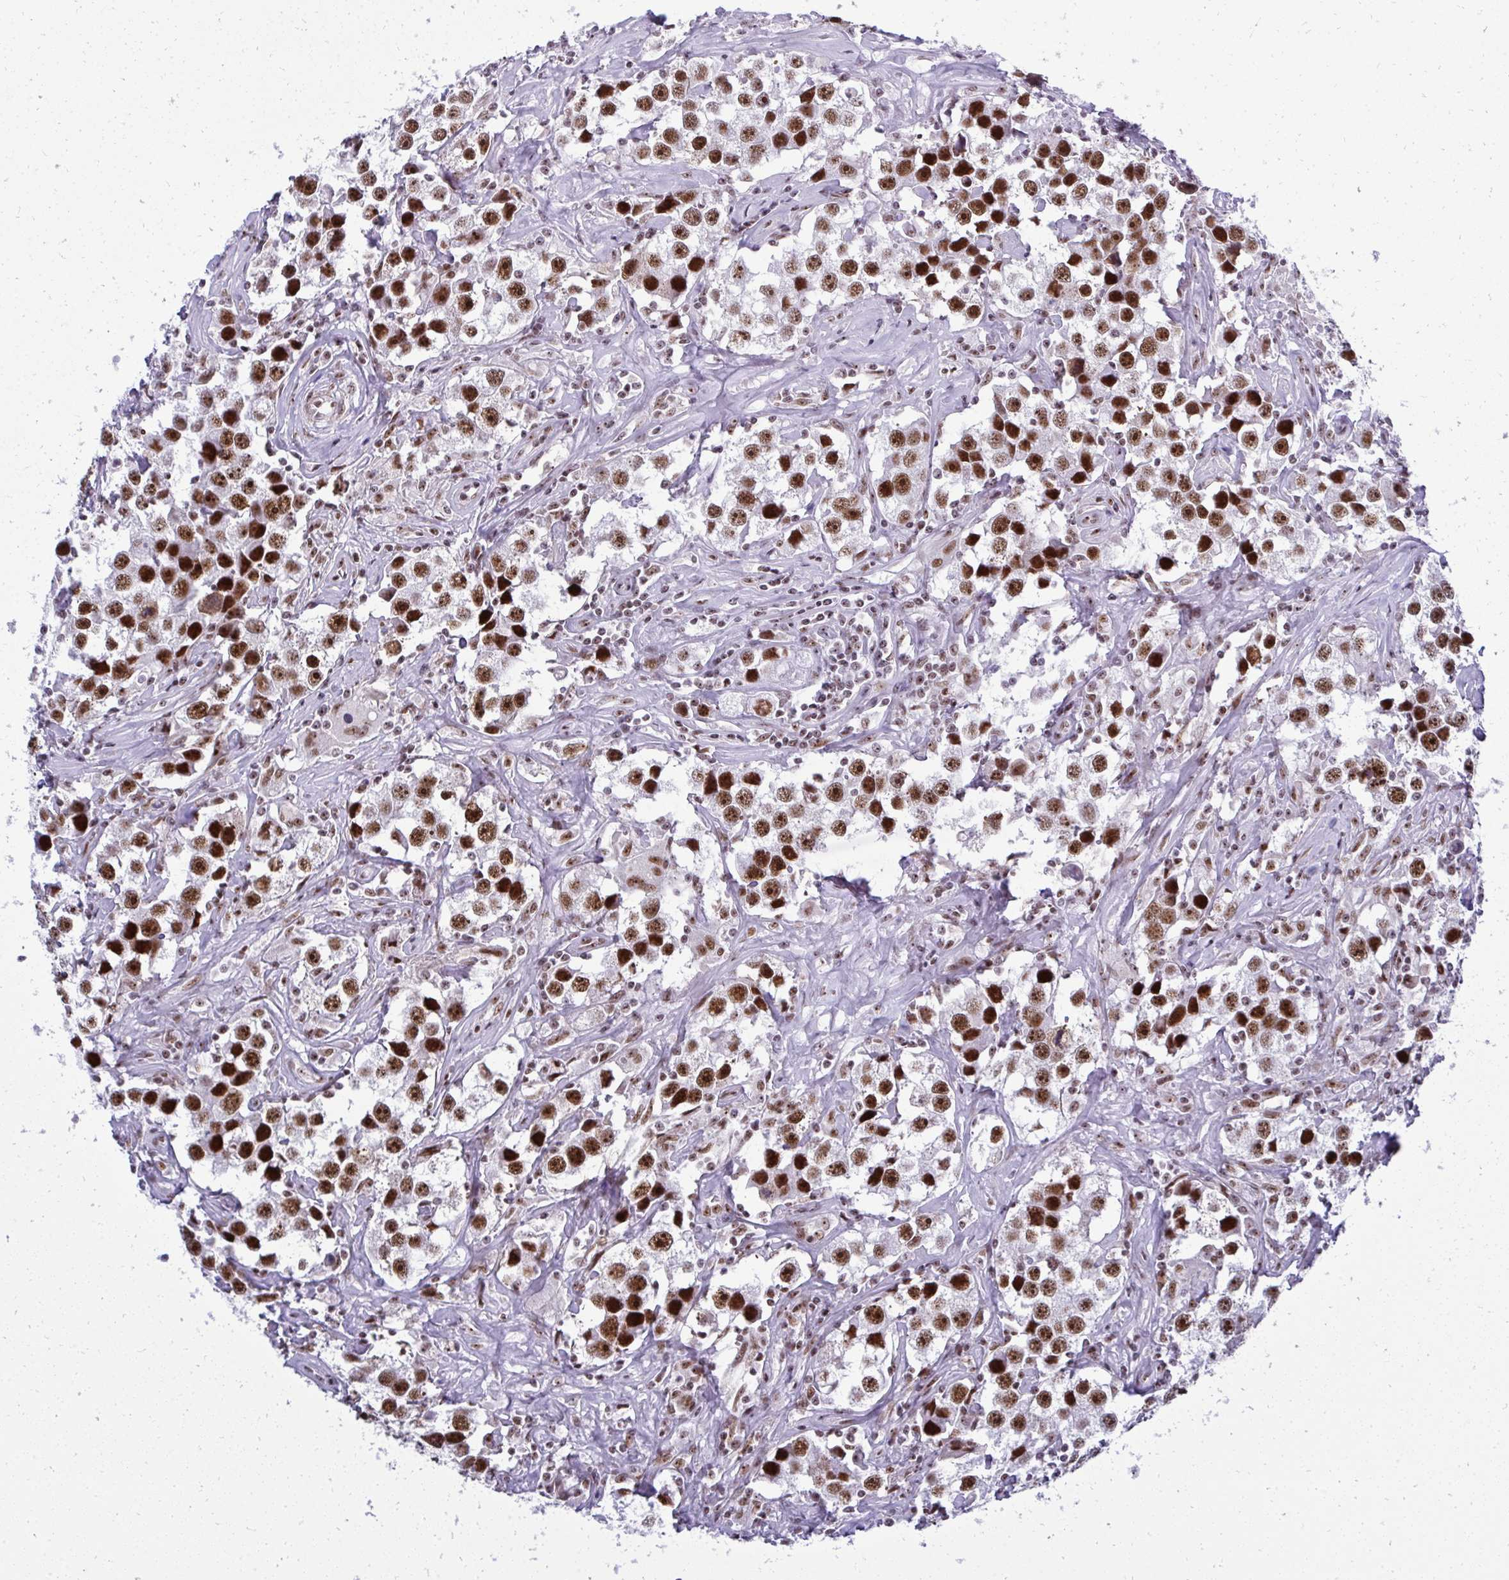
{"staining": {"intensity": "strong", "quantity": ">75%", "location": "nuclear"}, "tissue": "testis cancer", "cell_type": "Tumor cells", "image_type": "cancer", "snomed": [{"axis": "morphology", "description": "Seminoma, NOS"}, {"axis": "topography", "description": "Testis"}], "caption": "IHC photomicrograph of human testis cancer (seminoma) stained for a protein (brown), which displays high levels of strong nuclear expression in approximately >75% of tumor cells.", "gene": "SIRT7", "patient": {"sex": "male", "age": 49}}